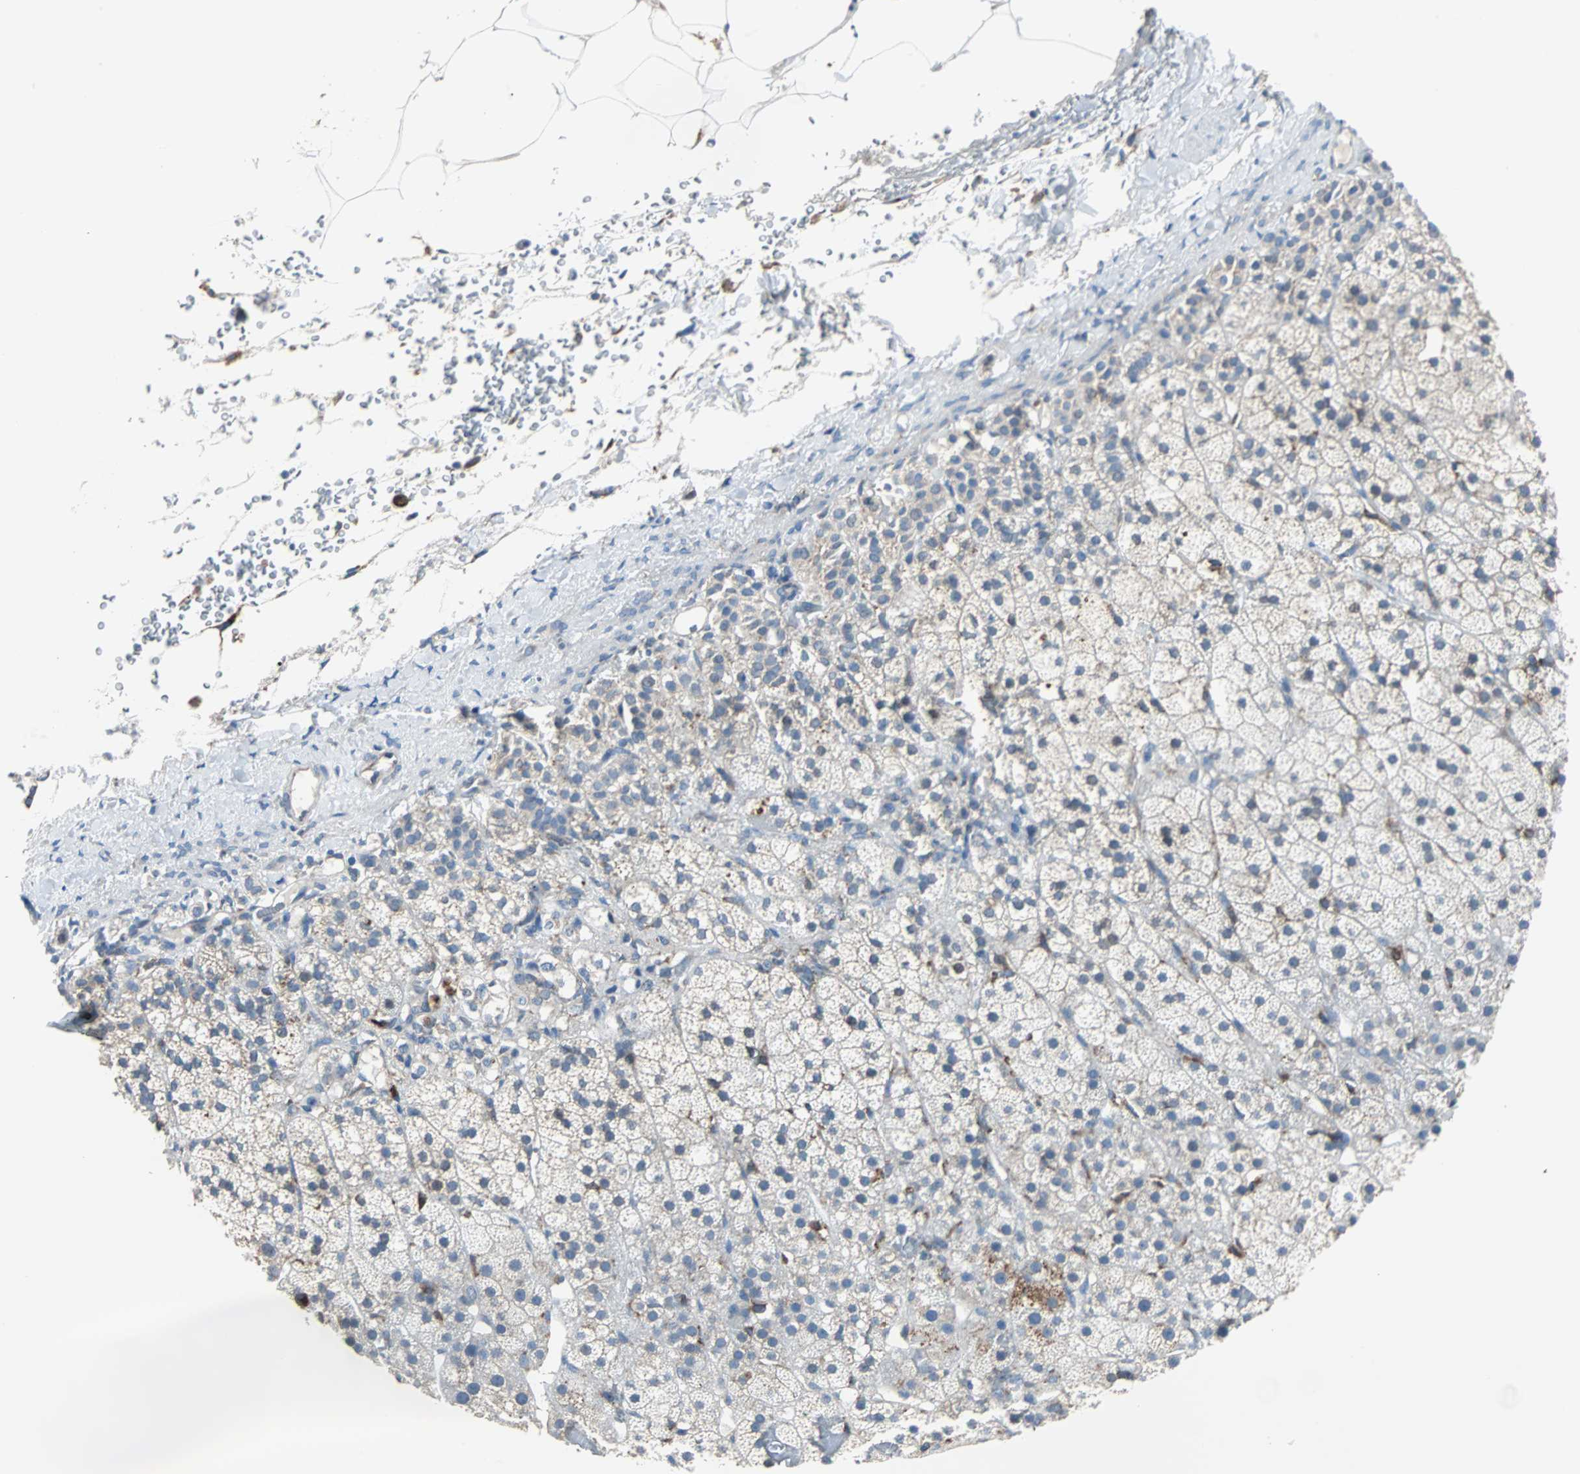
{"staining": {"intensity": "weak", "quantity": "<25%", "location": "cytoplasmic/membranous"}, "tissue": "adrenal gland", "cell_type": "Glandular cells", "image_type": "normal", "snomed": [{"axis": "morphology", "description": "Normal tissue, NOS"}, {"axis": "topography", "description": "Adrenal gland"}], "caption": "A high-resolution photomicrograph shows immunohistochemistry (IHC) staining of normal adrenal gland, which exhibits no significant positivity in glandular cells.", "gene": "PDIA4", "patient": {"sex": "male", "age": 35}}